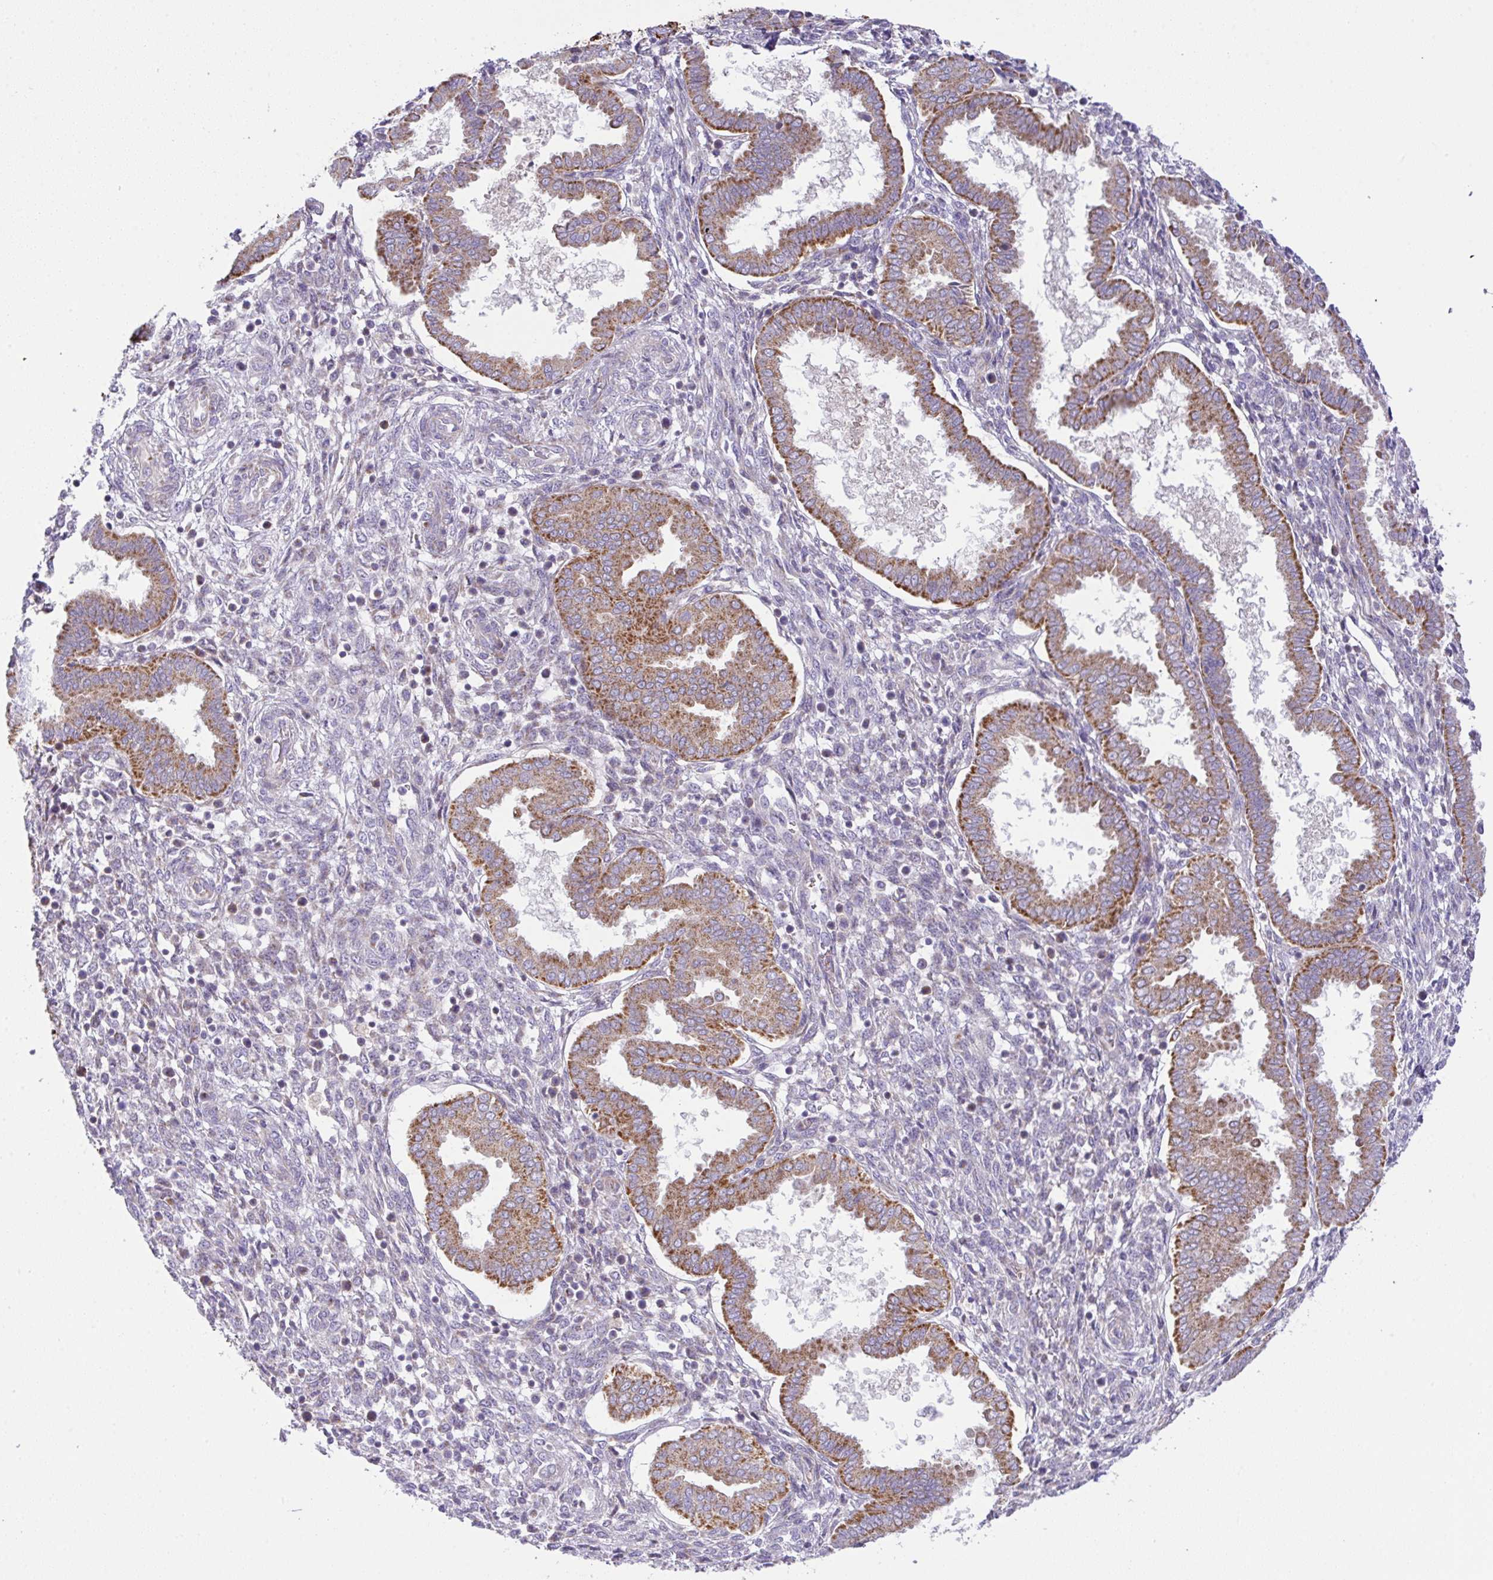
{"staining": {"intensity": "negative", "quantity": "none", "location": "none"}, "tissue": "endometrium", "cell_type": "Cells in endometrial stroma", "image_type": "normal", "snomed": [{"axis": "morphology", "description": "Normal tissue, NOS"}, {"axis": "topography", "description": "Endometrium"}], "caption": "This is an immunohistochemistry micrograph of unremarkable endometrium. There is no positivity in cells in endometrial stroma.", "gene": "CHDH", "patient": {"sex": "female", "age": 24}}